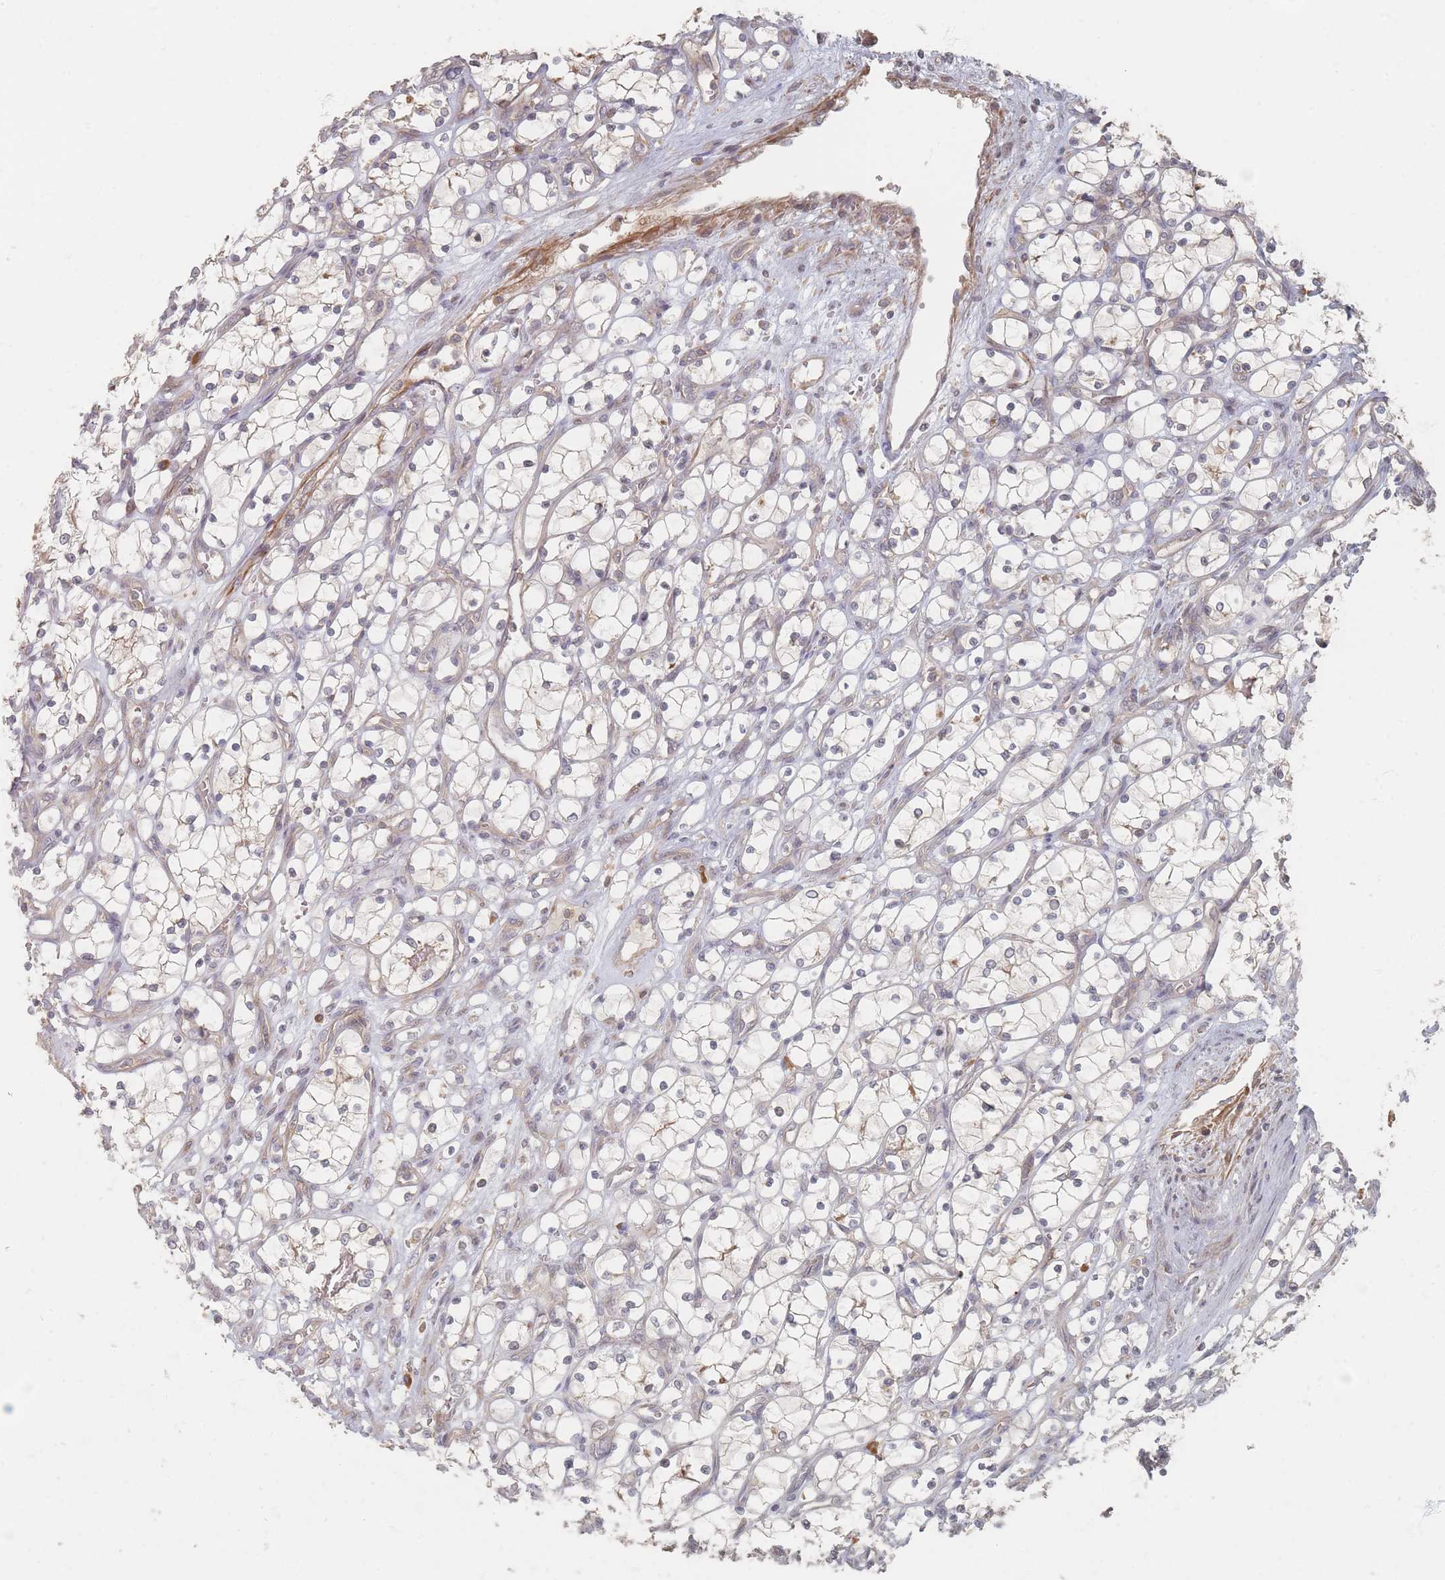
{"staining": {"intensity": "moderate", "quantity": "<25%", "location": "cytoplasmic/membranous"}, "tissue": "renal cancer", "cell_type": "Tumor cells", "image_type": "cancer", "snomed": [{"axis": "morphology", "description": "Adenocarcinoma, NOS"}, {"axis": "topography", "description": "Kidney"}], "caption": "Immunohistochemical staining of adenocarcinoma (renal) demonstrates low levels of moderate cytoplasmic/membranous staining in about <25% of tumor cells.", "gene": "GLE1", "patient": {"sex": "female", "age": 69}}